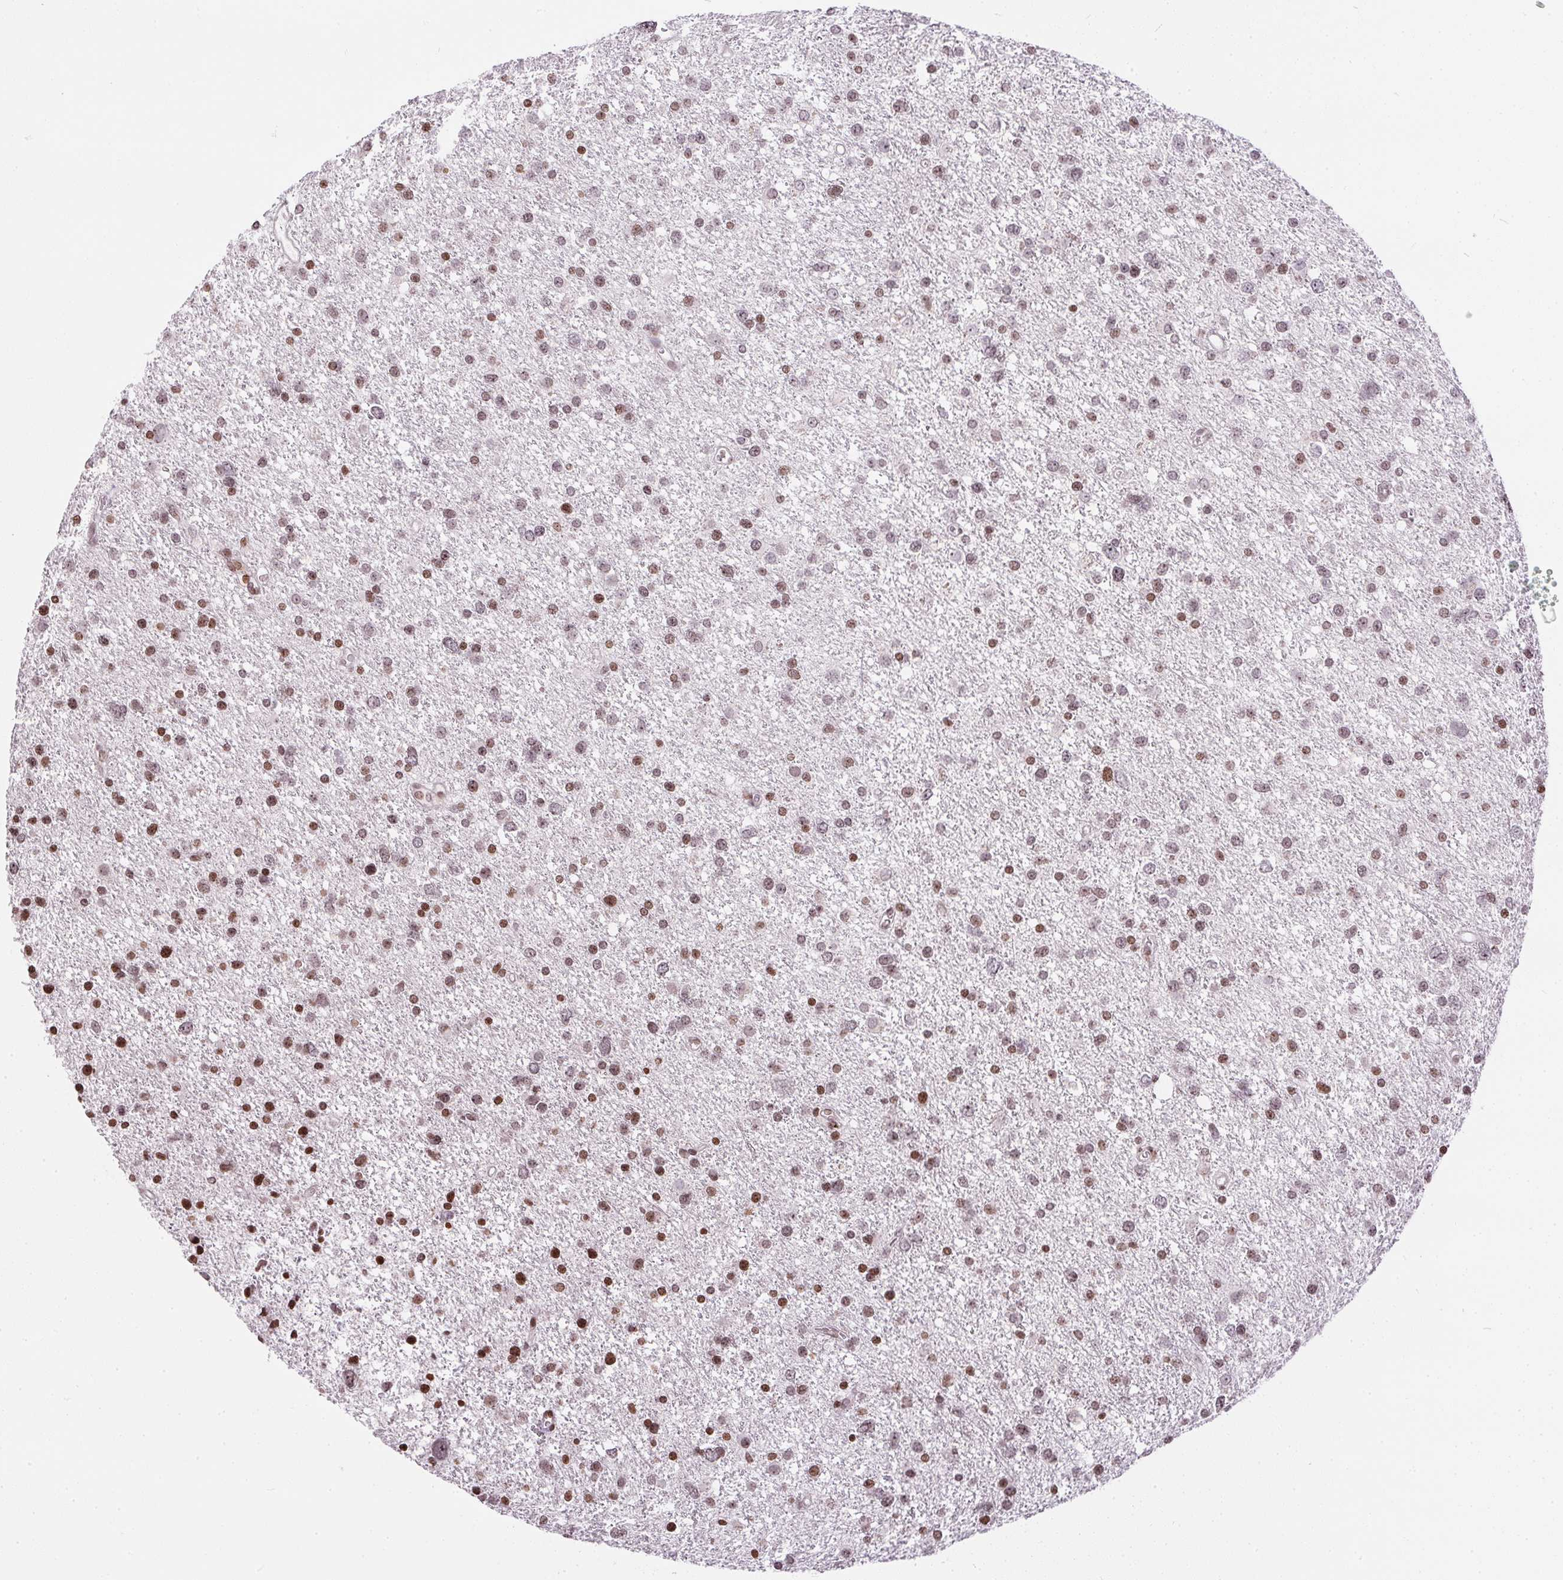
{"staining": {"intensity": "moderate", "quantity": ">75%", "location": "nuclear"}, "tissue": "glioma", "cell_type": "Tumor cells", "image_type": "cancer", "snomed": [{"axis": "morphology", "description": "Glioma, malignant, Low grade"}, {"axis": "topography", "description": "Brain"}], "caption": "This image reveals IHC staining of human malignant glioma (low-grade), with medium moderate nuclear expression in about >75% of tumor cells.", "gene": "RNF181", "patient": {"sex": "female", "age": 55}}